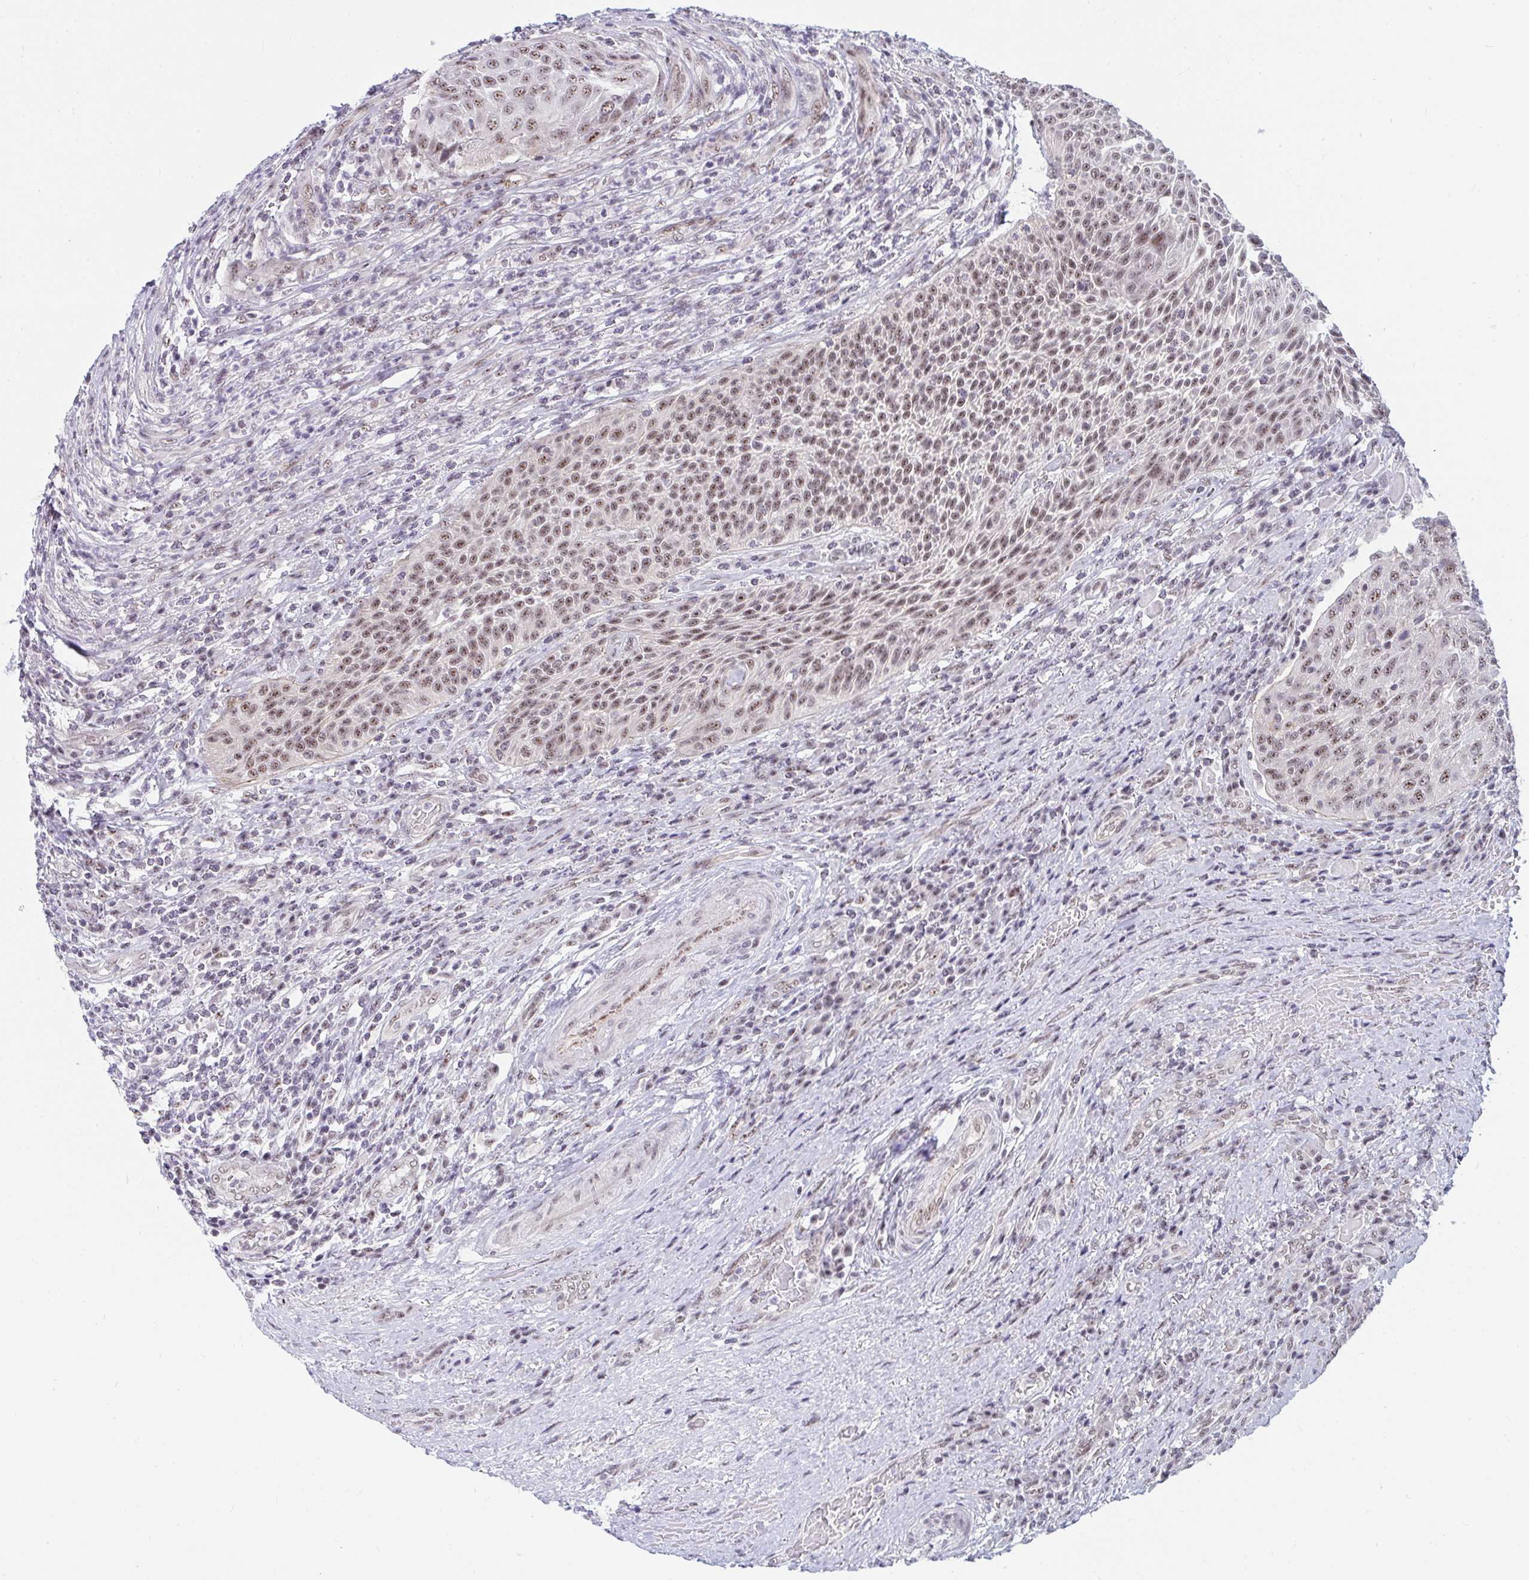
{"staining": {"intensity": "moderate", "quantity": "25%-75%", "location": "nuclear"}, "tissue": "urothelial cancer", "cell_type": "Tumor cells", "image_type": "cancer", "snomed": [{"axis": "morphology", "description": "Urothelial carcinoma, High grade"}, {"axis": "topography", "description": "Urinary bladder"}], "caption": "Protein analysis of urothelial cancer tissue demonstrates moderate nuclear staining in about 25%-75% of tumor cells.", "gene": "PRR14", "patient": {"sex": "female", "age": 70}}